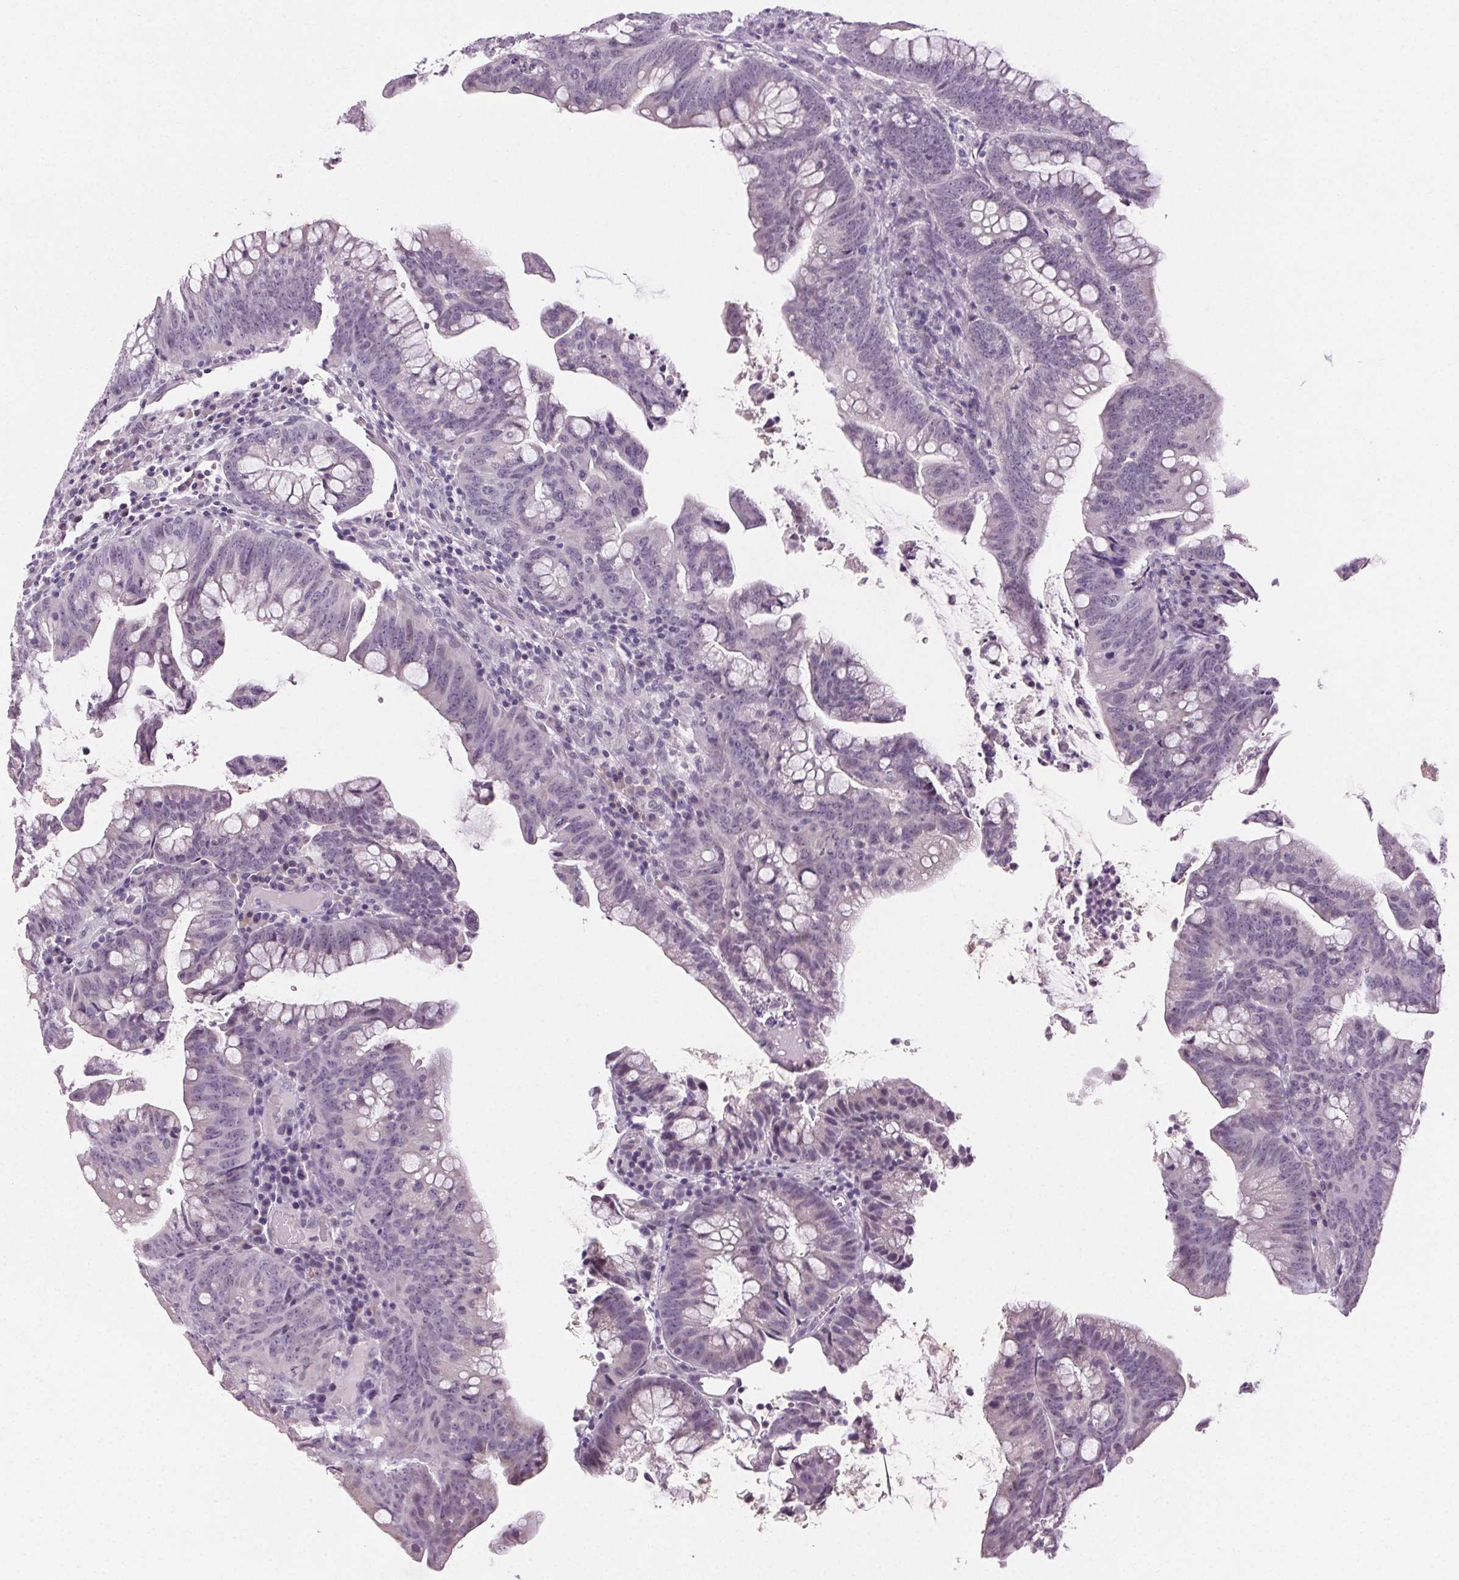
{"staining": {"intensity": "negative", "quantity": "none", "location": "none"}, "tissue": "colorectal cancer", "cell_type": "Tumor cells", "image_type": "cancer", "snomed": [{"axis": "morphology", "description": "Adenocarcinoma, NOS"}, {"axis": "topography", "description": "Colon"}], "caption": "This is a histopathology image of immunohistochemistry staining of colorectal cancer (adenocarcinoma), which shows no expression in tumor cells.", "gene": "FAM168A", "patient": {"sex": "male", "age": 62}}